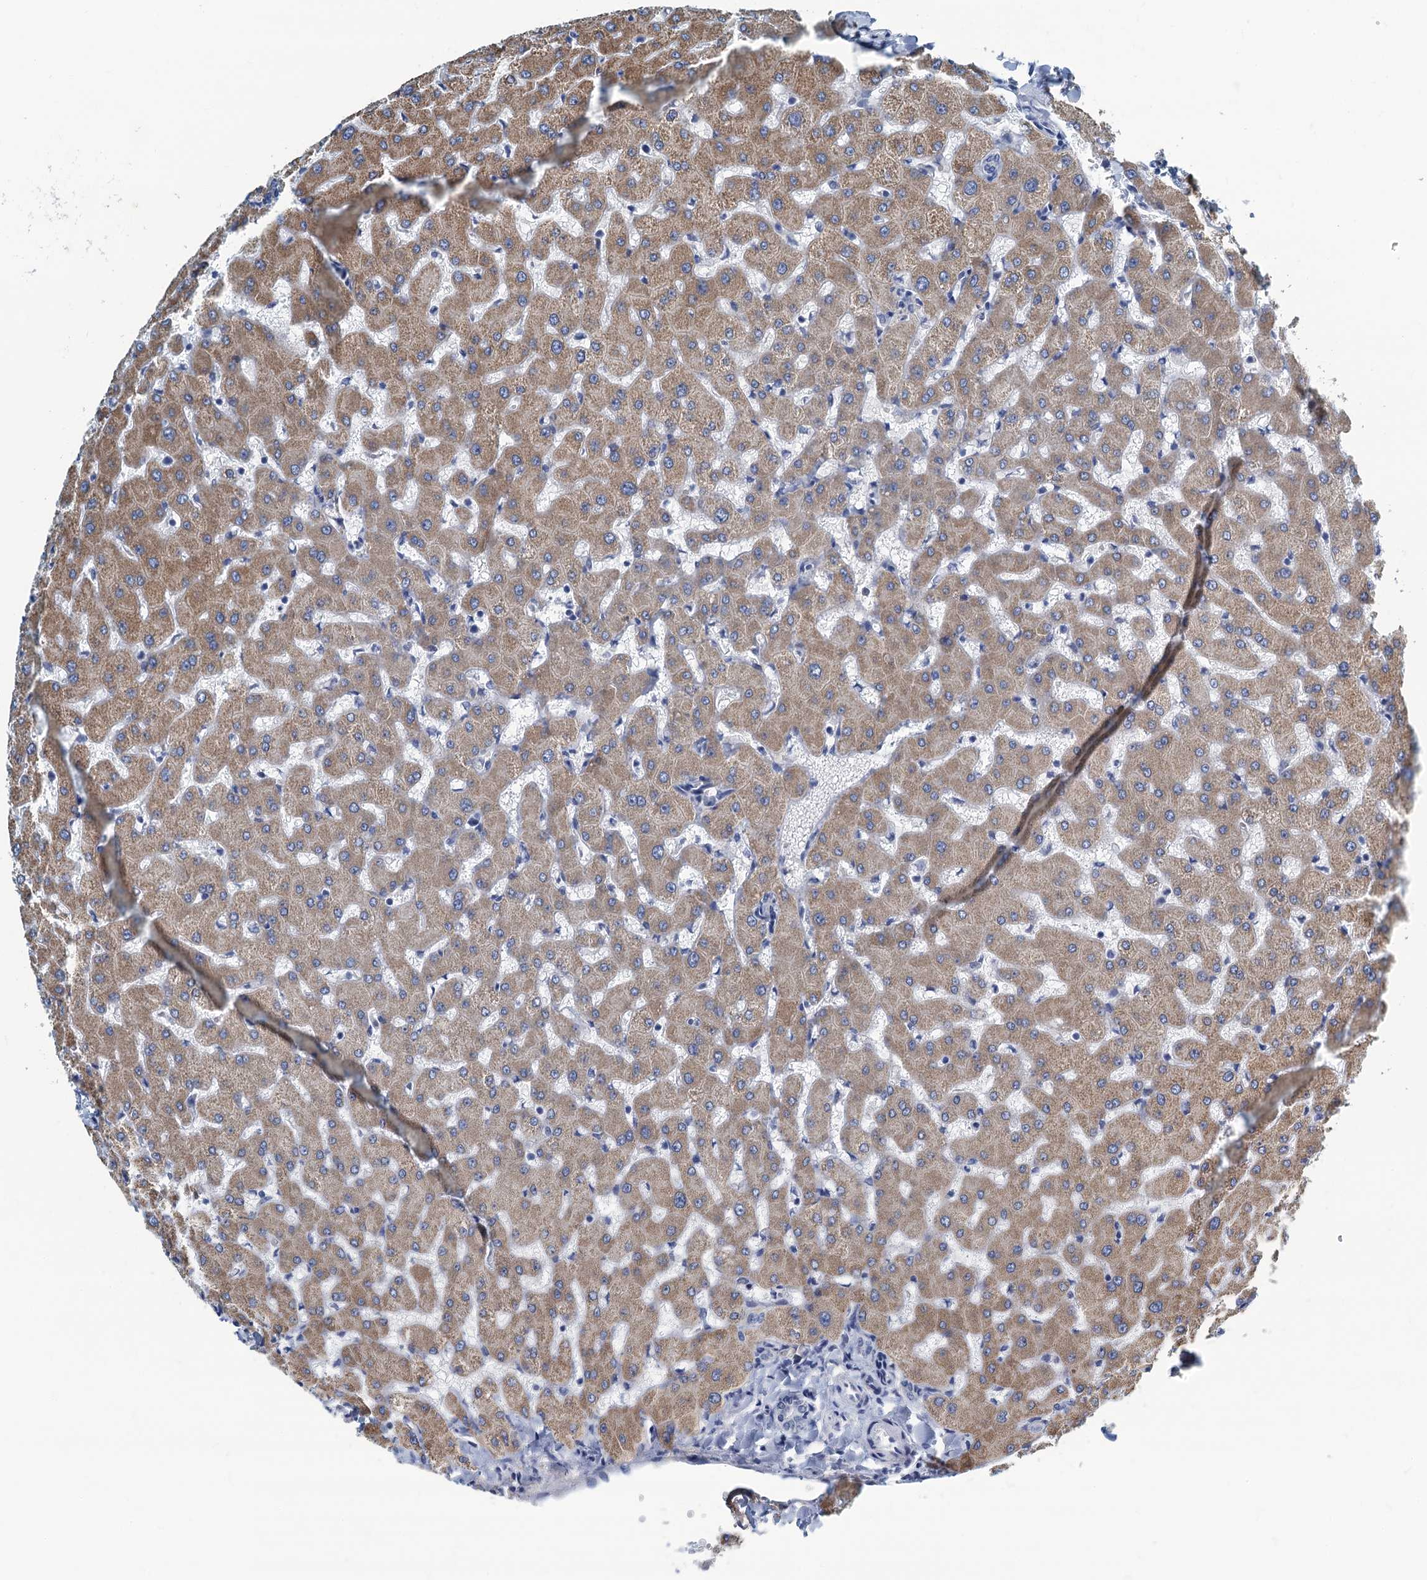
{"staining": {"intensity": "negative", "quantity": "none", "location": "none"}, "tissue": "liver", "cell_type": "Cholangiocytes", "image_type": "normal", "snomed": [{"axis": "morphology", "description": "Normal tissue, NOS"}, {"axis": "topography", "description": "Liver"}], "caption": "IHC histopathology image of benign human liver stained for a protein (brown), which reveals no expression in cholangiocytes.", "gene": "C10orf88", "patient": {"sex": "female", "age": 63}}